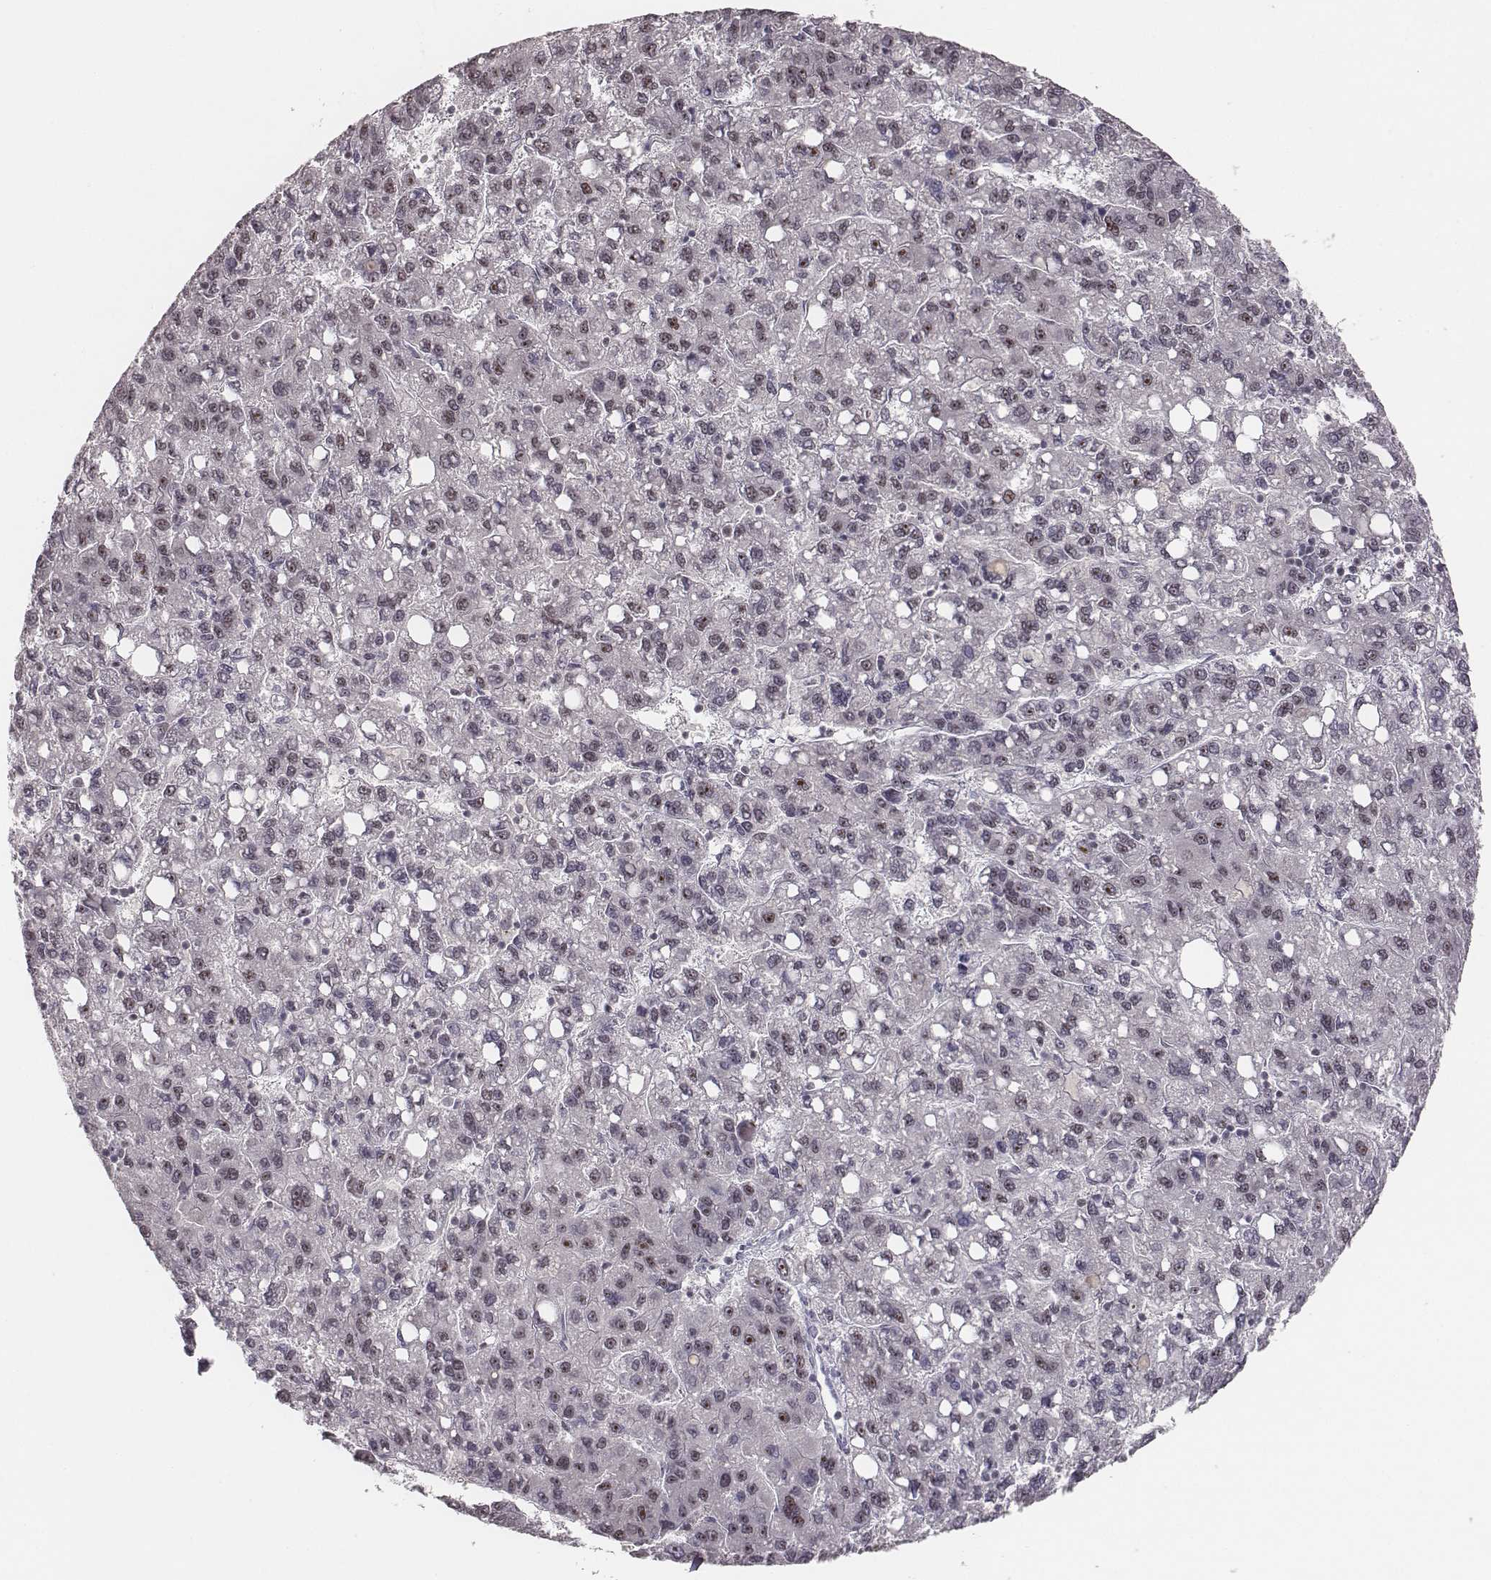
{"staining": {"intensity": "moderate", "quantity": "25%-75%", "location": "nuclear"}, "tissue": "liver cancer", "cell_type": "Tumor cells", "image_type": "cancer", "snomed": [{"axis": "morphology", "description": "Carcinoma, Hepatocellular, NOS"}, {"axis": "topography", "description": "Liver"}], "caption": "Hepatocellular carcinoma (liver) tissue reveals moderate nuclear expression in about 25%-75% of tumor cells", "gene": "NIFK", "patient": {"sex": "female", "age": 82}}